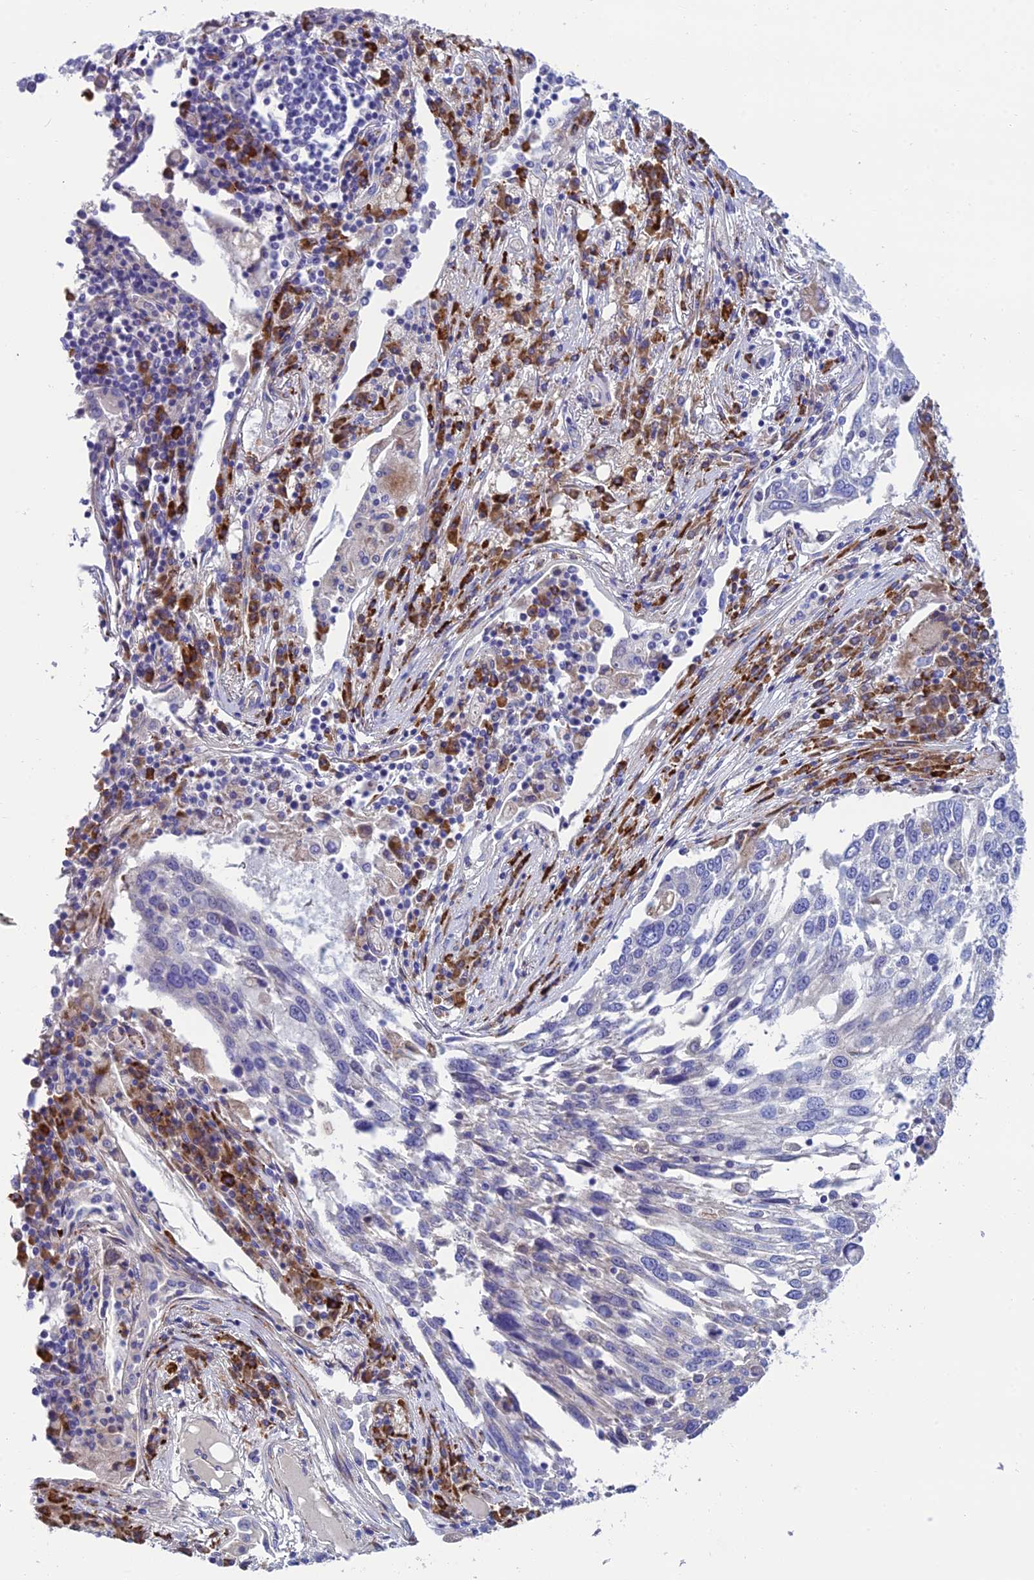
{"staining": {"intensity": "negative", "quantity": "none", "location": "none"}, "tissue": "lung cancer", "cell_type": "Tumor cells", "image_type": "cancer", "snomed": [{"axis": "morphology", "description": "Squamous cell carcinoma, NOS"}, {"axis": "topography", "description": "Lung"}], "caption": "Tumor cells are negative for brown protein staining in lung cancer (squamous cell carcinoma).", "gene": "MACIR", "patient": {"sex": "male", "age": 65}}